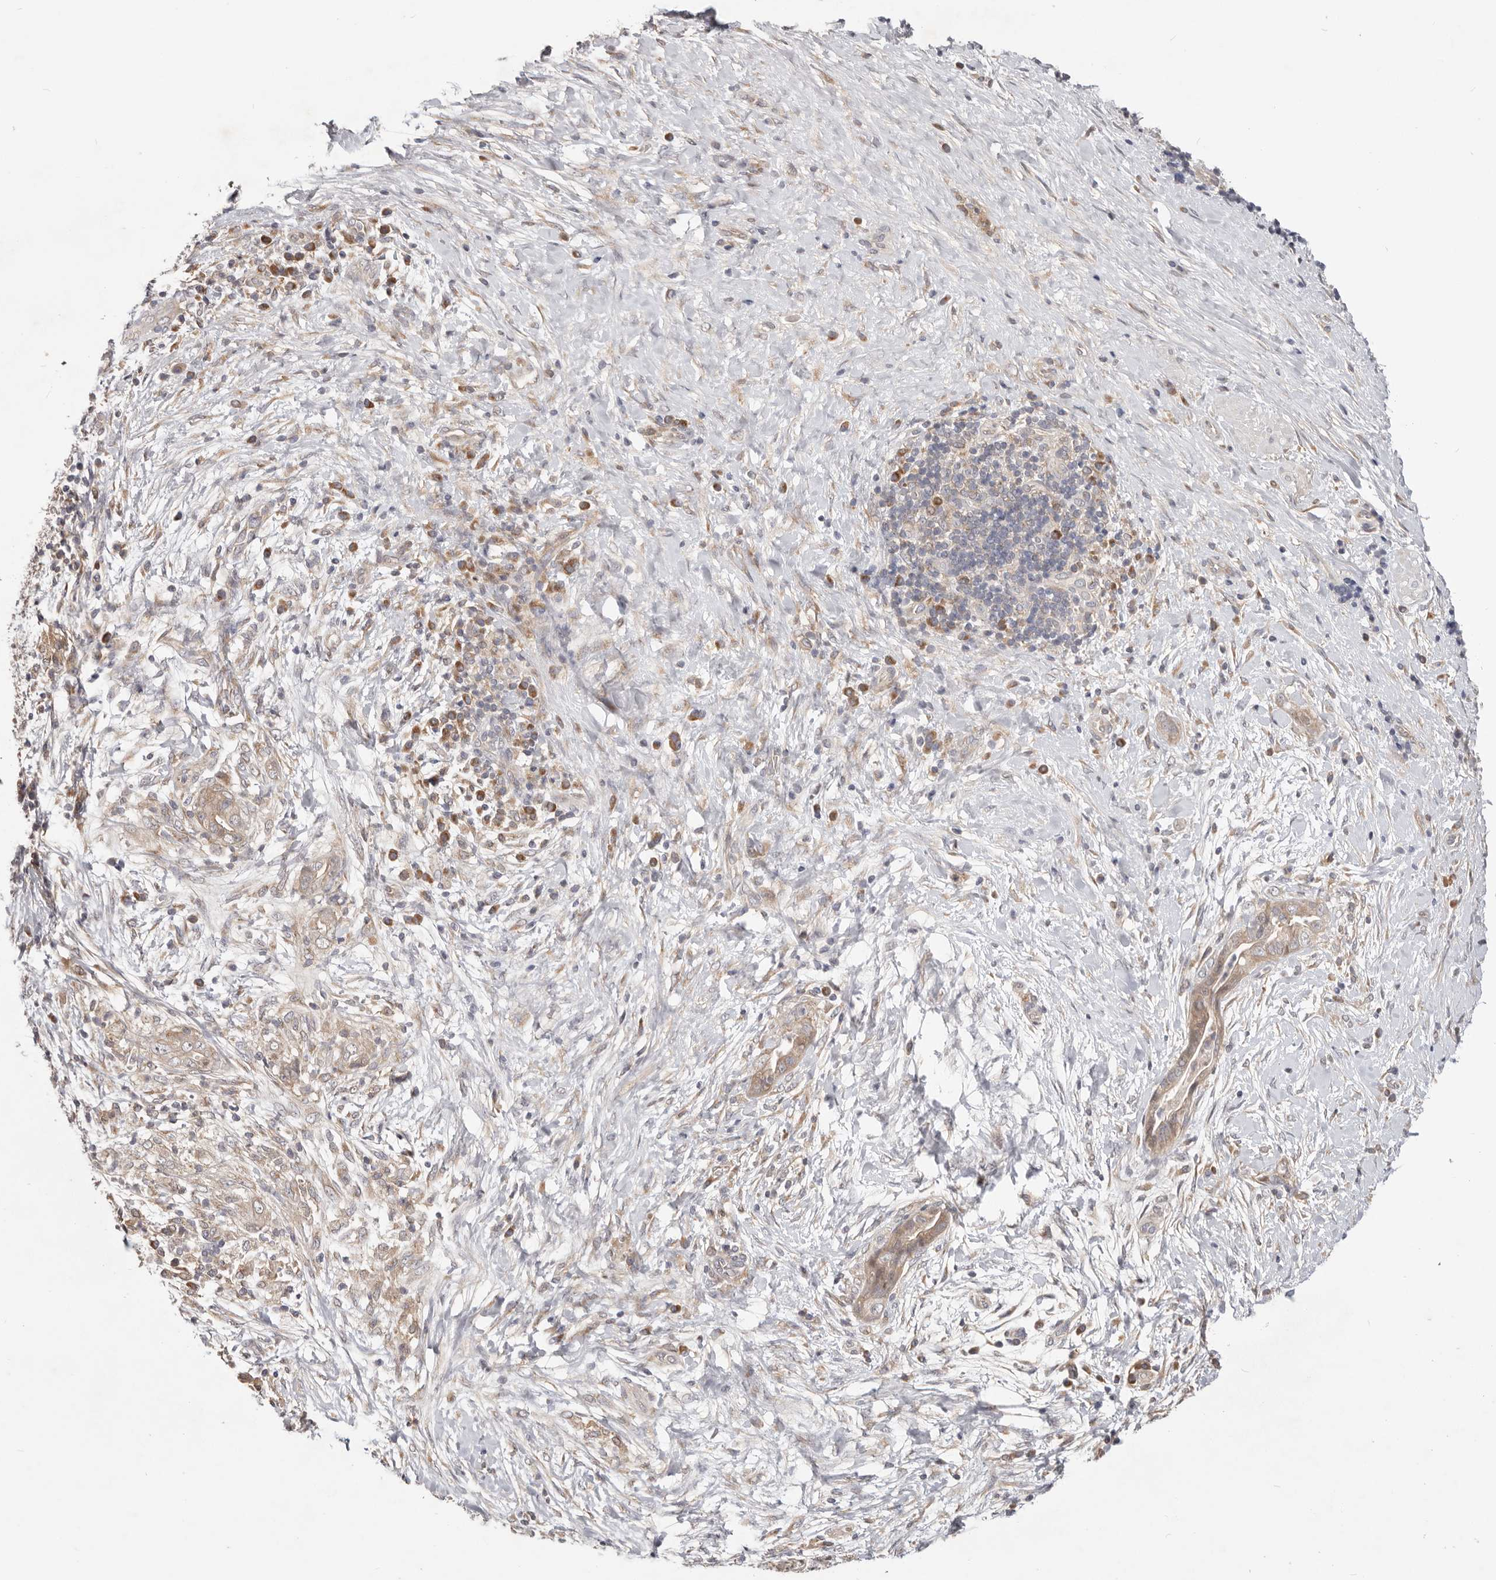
{"staining": {"intensity": "weak", "quantity": ">75%", "location": "cytoplasmic/membranous"}, "tissue": "pancreatic cancer", "cell_type": "Tumor cells", "image_type": "cancer", "snomed": [{"axis": "morphology", "description": "Adenocarcinoma, NOS"}, {"axis": "topography", "description": "Pancreas"}], "caption": "Weak cytoplasmic/membranous protein expression is appreciated in approximately >75% of tumor cells in pancreatic cancer (adenocarcinoma). The protein of interest is shown in brown color, while the nuclei are stained blue.", "gene": "LRP6", "patient": {"sex": "male", "age": 75}}